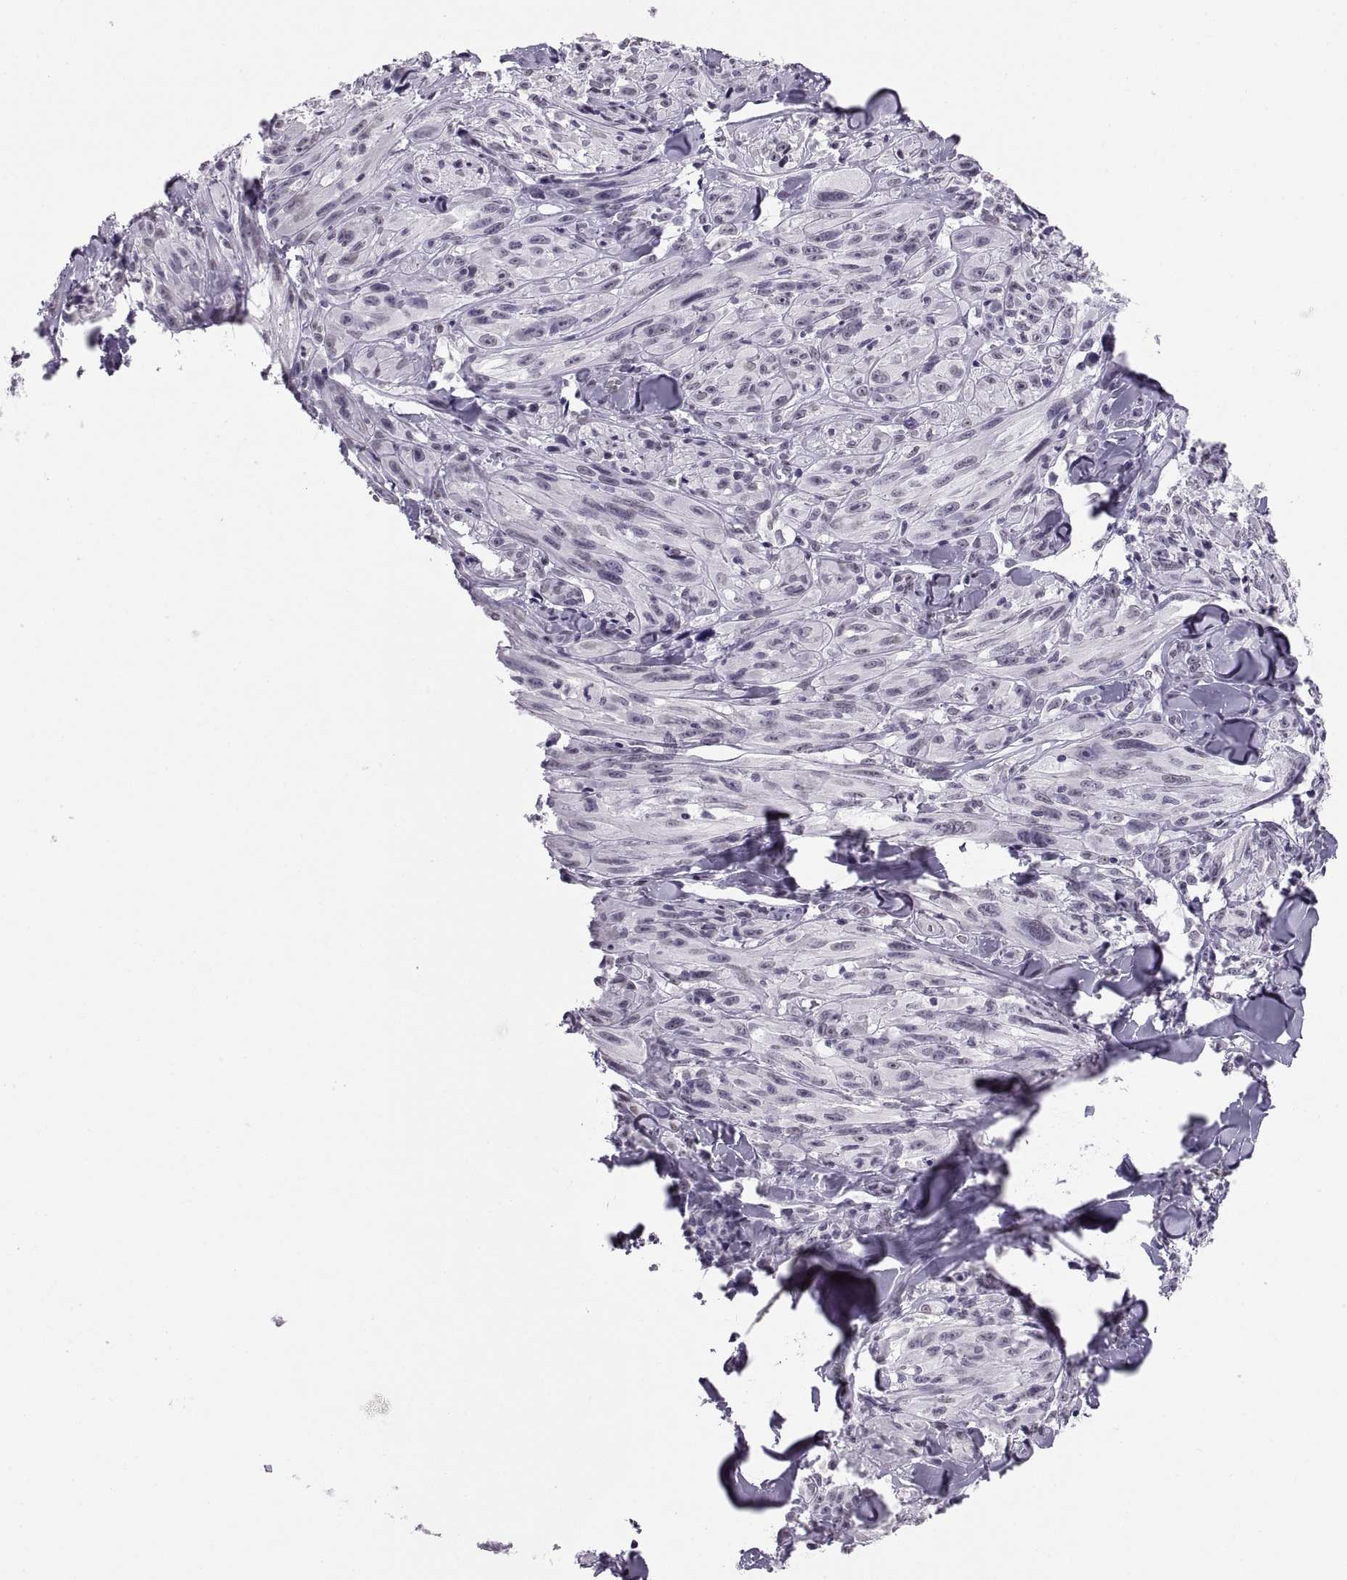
{"staining": {"intensity": "negative", "quantity": "none", "location": "none"}, "tissue": "melanoma", "cell_type": "Tumor cells", "image_type": "cancer", "snomed": [{"axis": "morphology", "description": "Malignant melanoma, NOS"}, {"axis": "topography", "description": "Skin"}], "caption": "A micrograph of malignant melanoma stained for a protein shows no brown staining in tumor cells. Nuclei are stained in blue.", "gene": "CARTPT", "patient": {"sex": "male", "age": 67}}